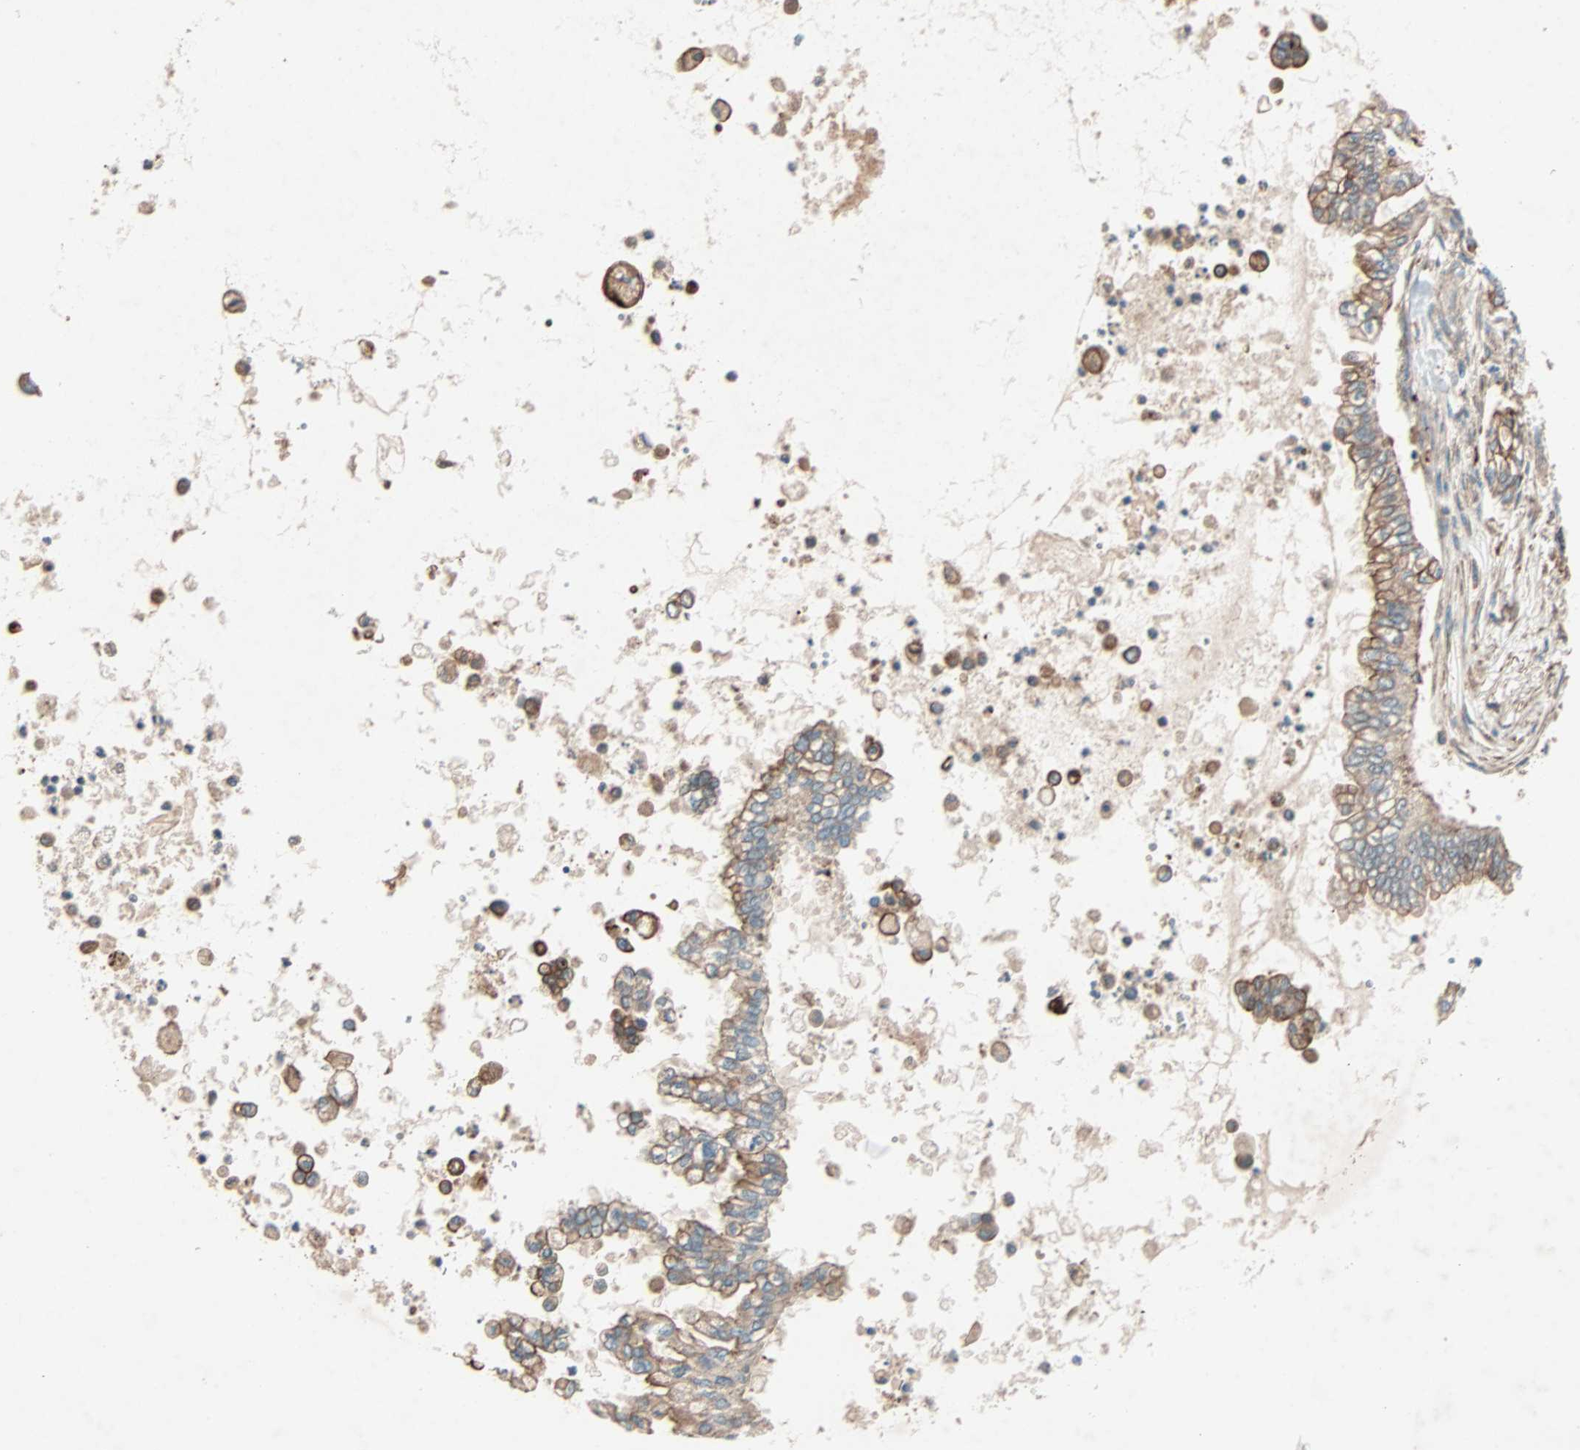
{"staining": {"intensity": "moderate", "quantity": ">75%", "location": "cytoplasmic/membranous"}, "tissue": "pancreatic cancer", "cell_type": "Tumor cells", "image_type": "cancer", "snomed": [{"axis": "morphology", "description": "Normal tissue, NOS"}, {"axis": "topography", "description": "Pancreas"}], "caption": "Human pancreatic cancer stained for a protein (brown) displays moderate cytoplasmic/membranous positive staining in approximately >75% of tumor cells.", "gene": "PHYH", "patient": {"sex": "male", "age": 42}}